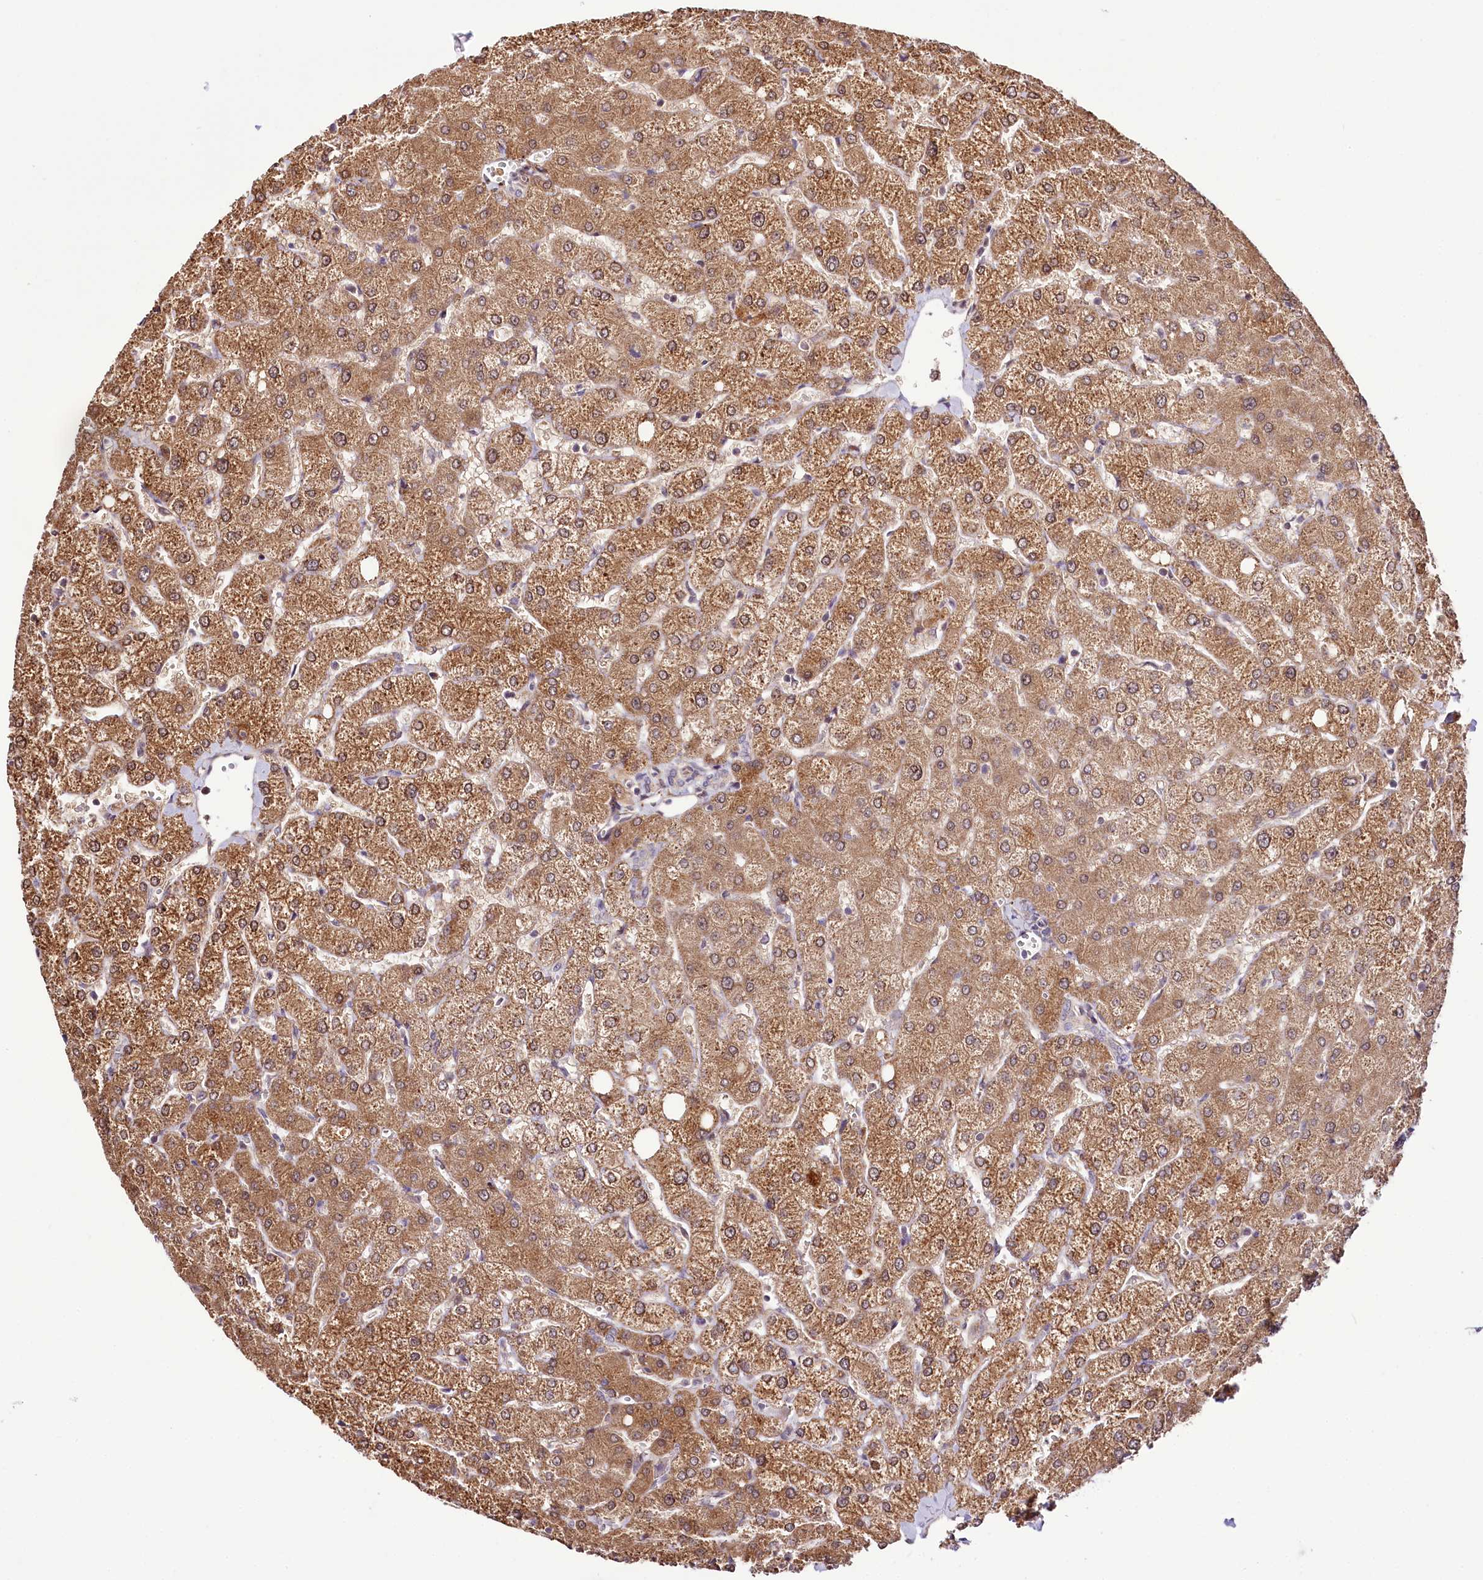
{"staining": {"intensity": "weak", "quantity": "<25%", "location": "cytoplasmic/membranous"}, "tissue": "liver", "cell_type": "Cholangiocytes", "image_type": "normal", "snomed": [{"axis": "morphology", "description": "Normal tissue, NOS"}, {"axis": "topography", "description": "Liver"}], "caption": "DAB (3,3'-diaminobenzidine) immunohistochemical staining of normal human liver exhibits no significant expression in cholangiocytes.", "gene": "CUTC", "patient": {"sex": "female", "age": 54}}